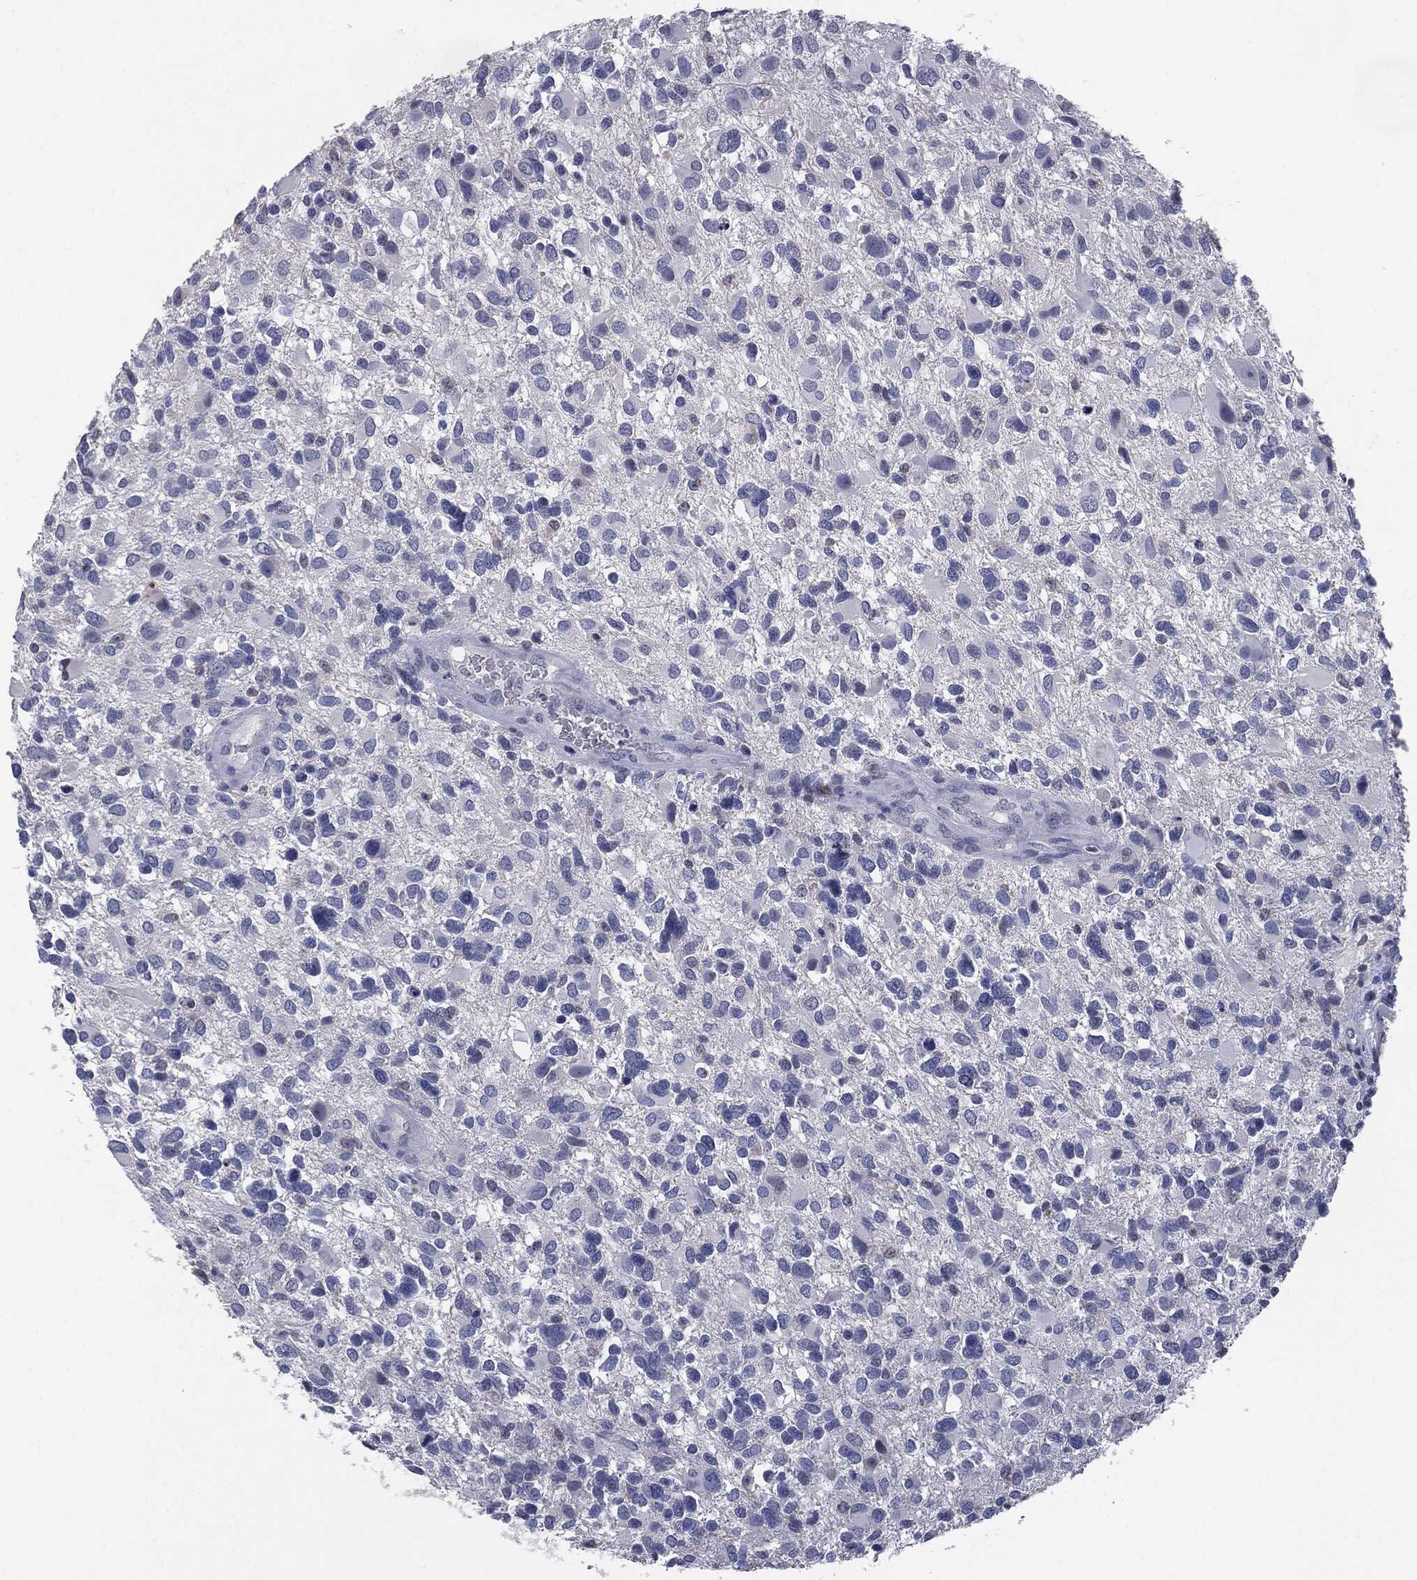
{"staining": {"intensity": "negative", "quantity": "none", "location": "none"}, "tissue": "glioma", "cell_type": "Tumor cells", "image_type": "cancer", "snomed": [{"axis": "morphology", "description": "Glioma, malignant, Low grade"}, {"axis": "topography", "description": "Brain"}], "caption": "High power microscopy image of an IHC micrograph of glioma, revealing no significant expression in tumor cells.", "gene": "MUC1", "patient": {"sex": "female", "age": 32}}